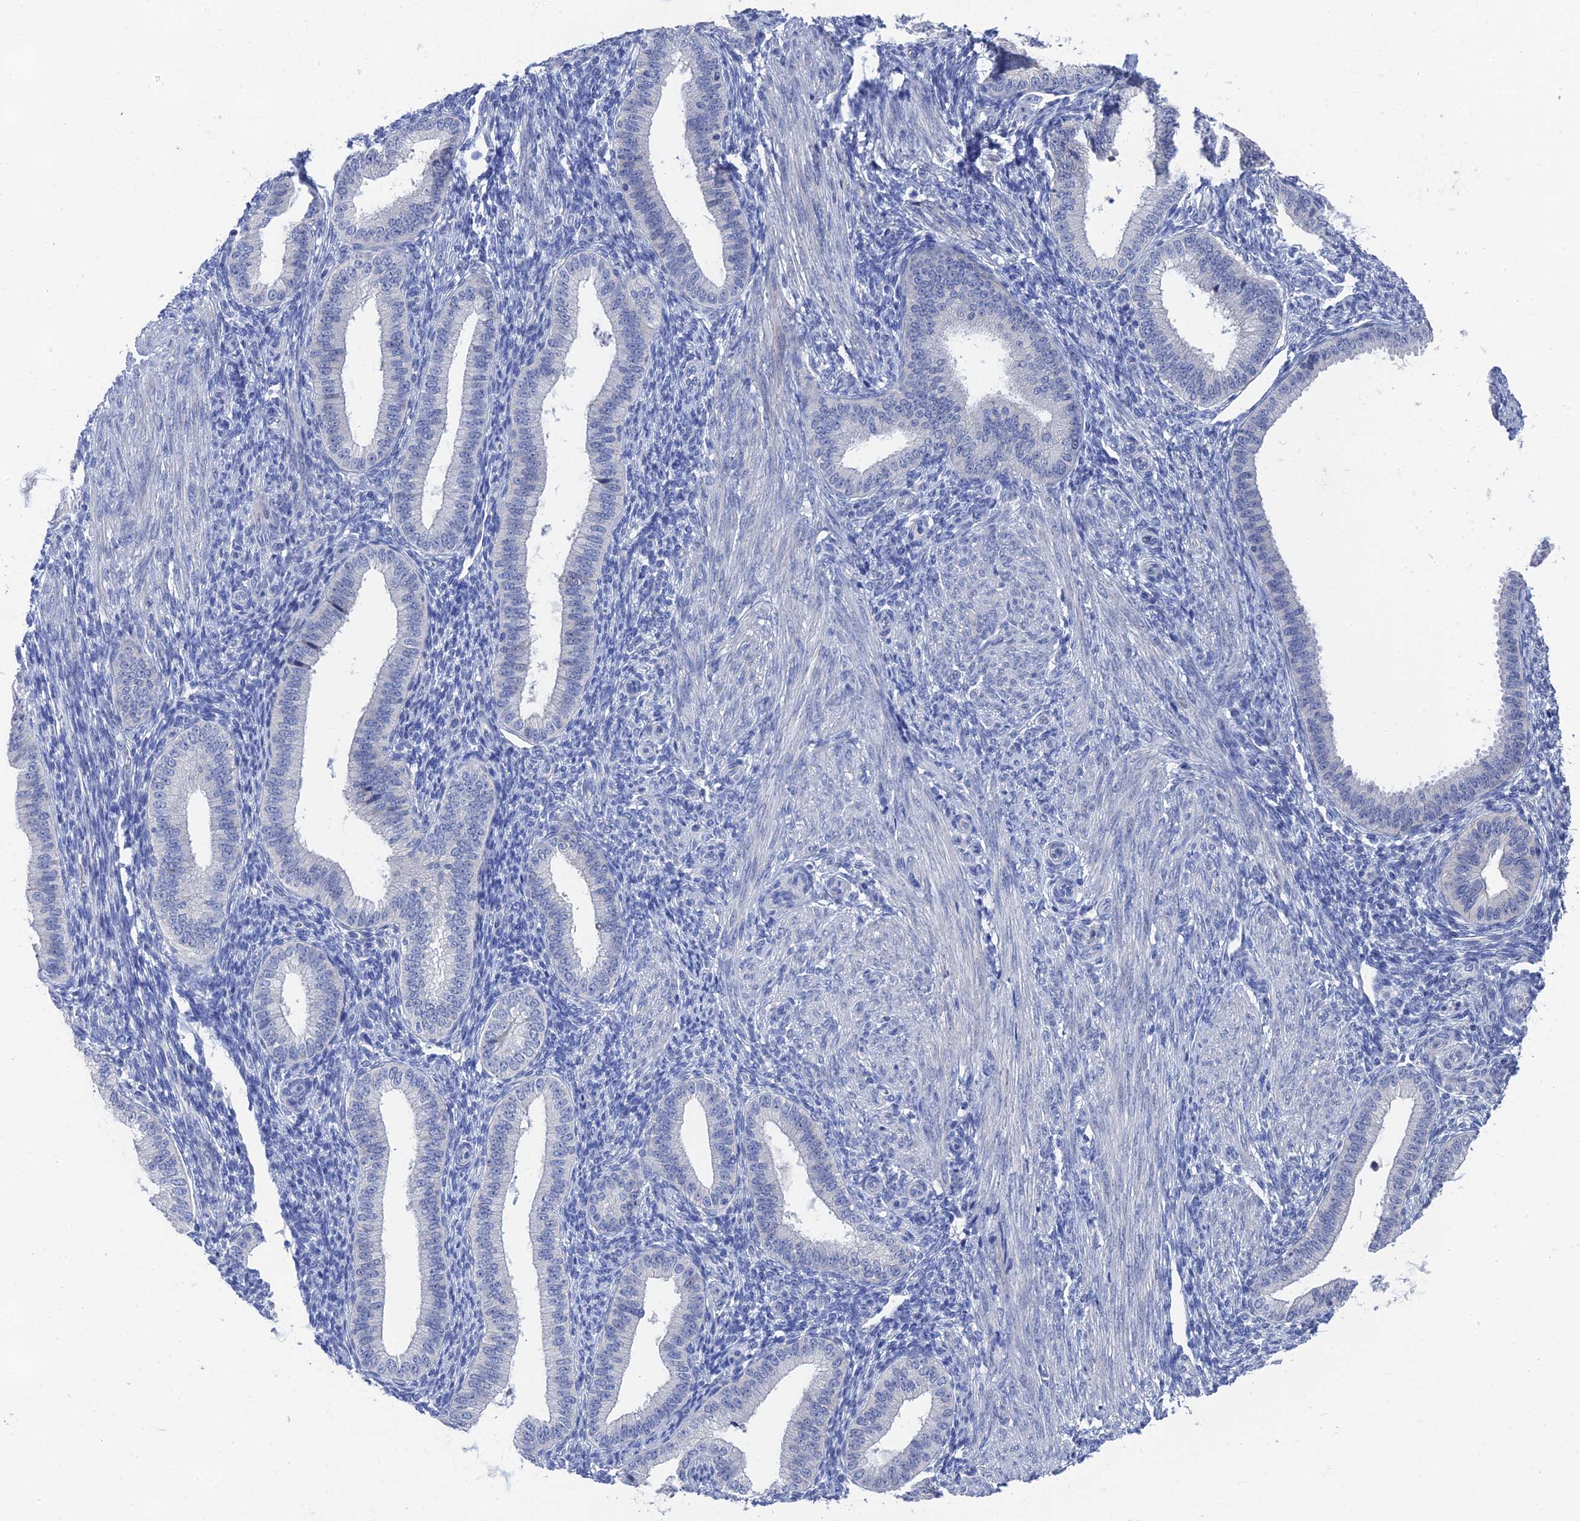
{"staining": {"intensity": "negative", "quantity": "none", "location": "none"}, "tissue": "endometrium", "cell_type": "Cells in endometrial stroma", "image_type": "normal", "snomed": [{"axis": "morphology", "description": "Normal tissue, NOS"}, {"axis": "topography", "description": "Endometrium"}], "caption": "Cells in endometrial stroma show no significant protein expression in normal endometrium. (Brightfield microscopy of DAB (3,3'-diaminobenzidine) immunohistochemistry at high magnification).", "gene": "GFAP", "patient": {"sex": "female", "age": 39}}